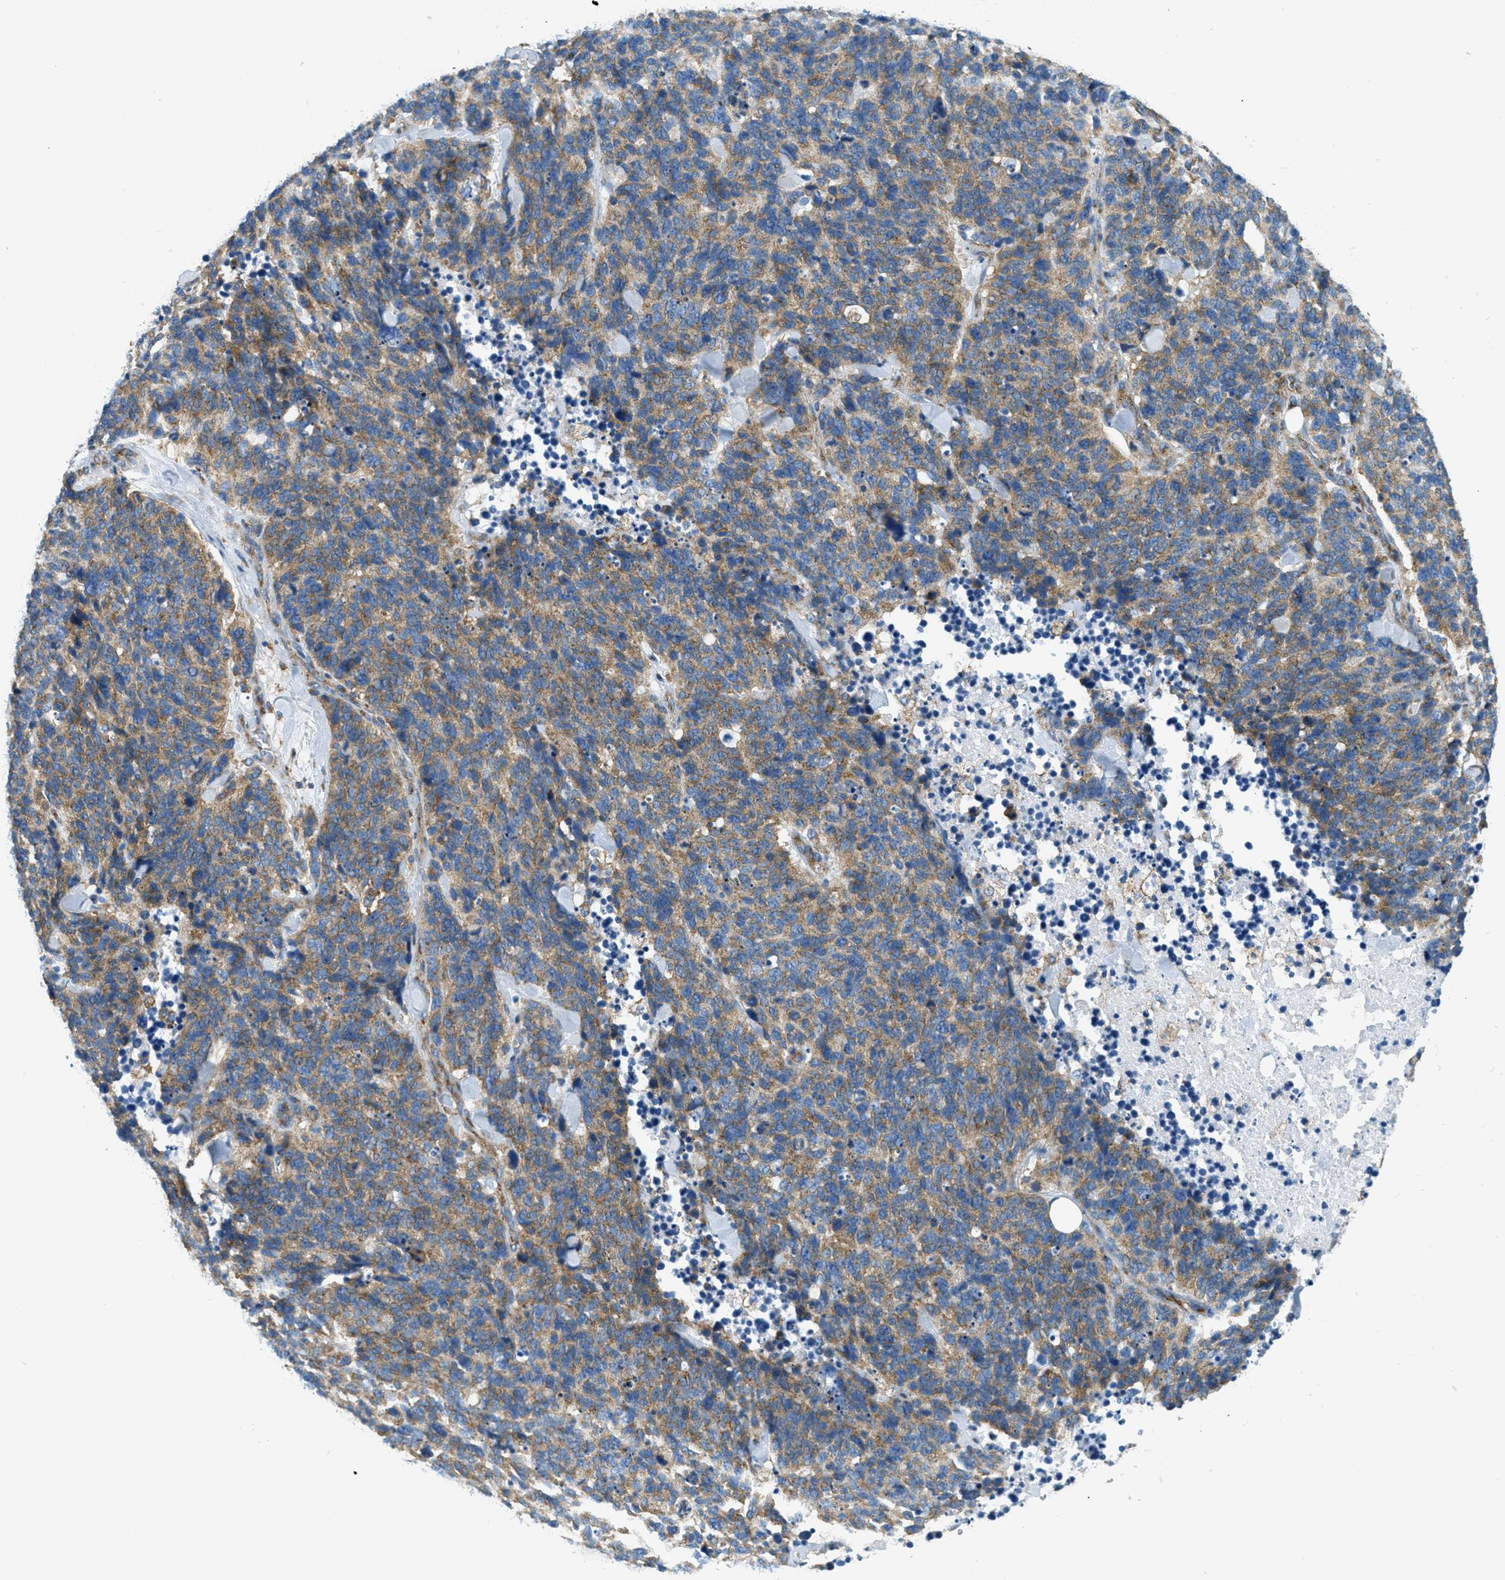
{"staining": {"intensity": "moderate", "quantity": ">75%", "location": "cytoplasmic/membranous"}, "tissue": "lung cancer", "cell_type": "Tumor cells", "image_type": "cancer", "snomed": [{"axis": "morphology", "description": "Neoplasm, malignant, NOS"}, {"axis": "topography", "description": "Lung"}], "caption": "Immunohistochemical staining of lung cancer (neoplasm (malignant)) exhibits medium levels of moderate cytoplasmic/membranous protein positivity in about >75% of tumor cells.", "gene": "AP2B1", "patient": {"sex": "female", "age": 58}}